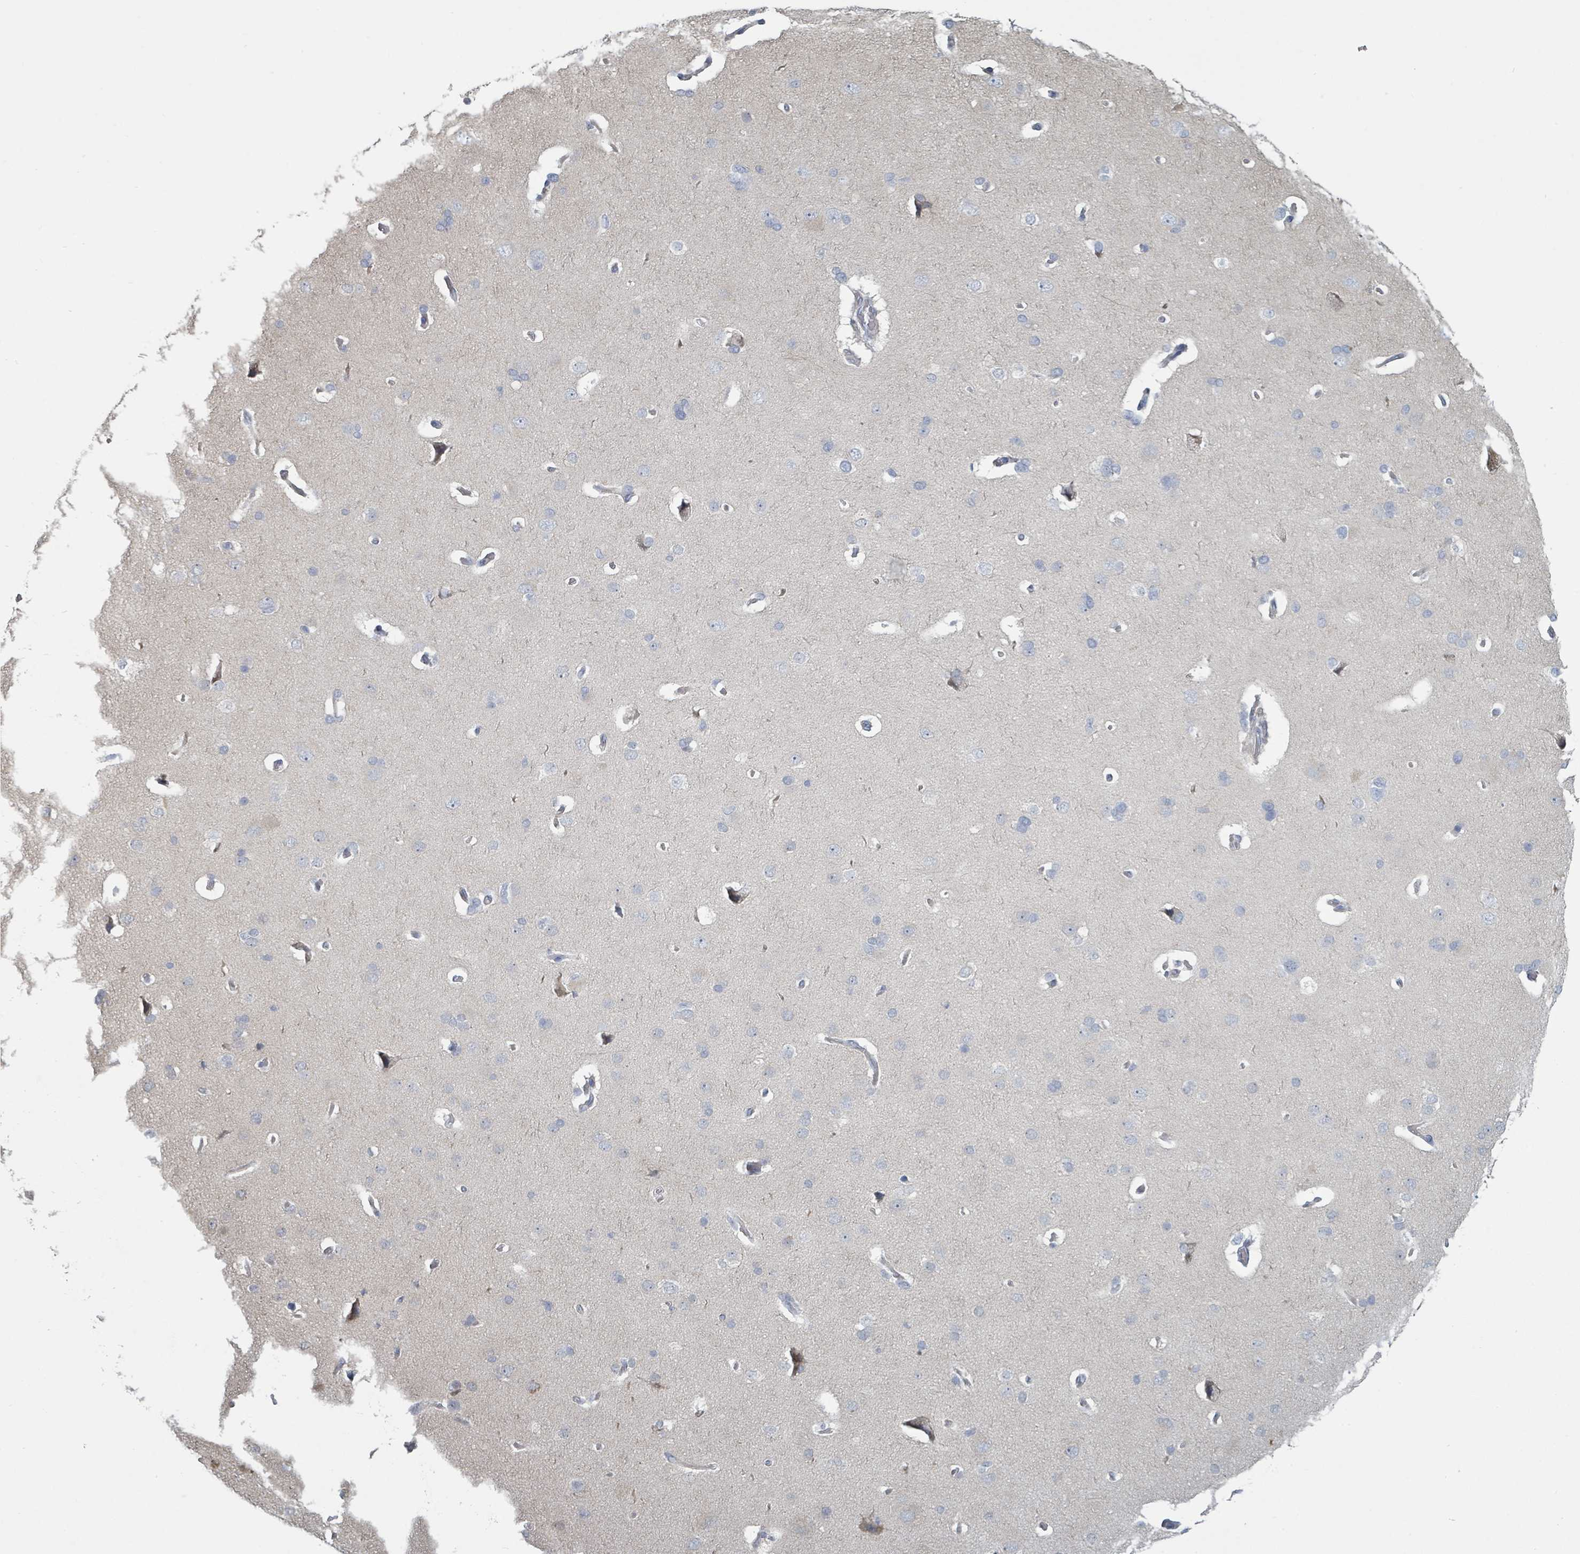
{"staining": {"intensity": "negative", "quantity": "none", "location": "none"}, "tissue": "cerebral cortex", "cell_type": "Endothelial cells", "image_type": "normal", "snomed": [{"axis": "morphology", "description": "Normal tissue, NOS"}, {"axis": "topography", "description": "Cerebral cortex"}], "caption": "The photomicrograph demonstrates no staining of endothelial cells in benign cerebral cortex.", "gene": "SLC25A45", "patient": {"sex": "male", "age": 62}}